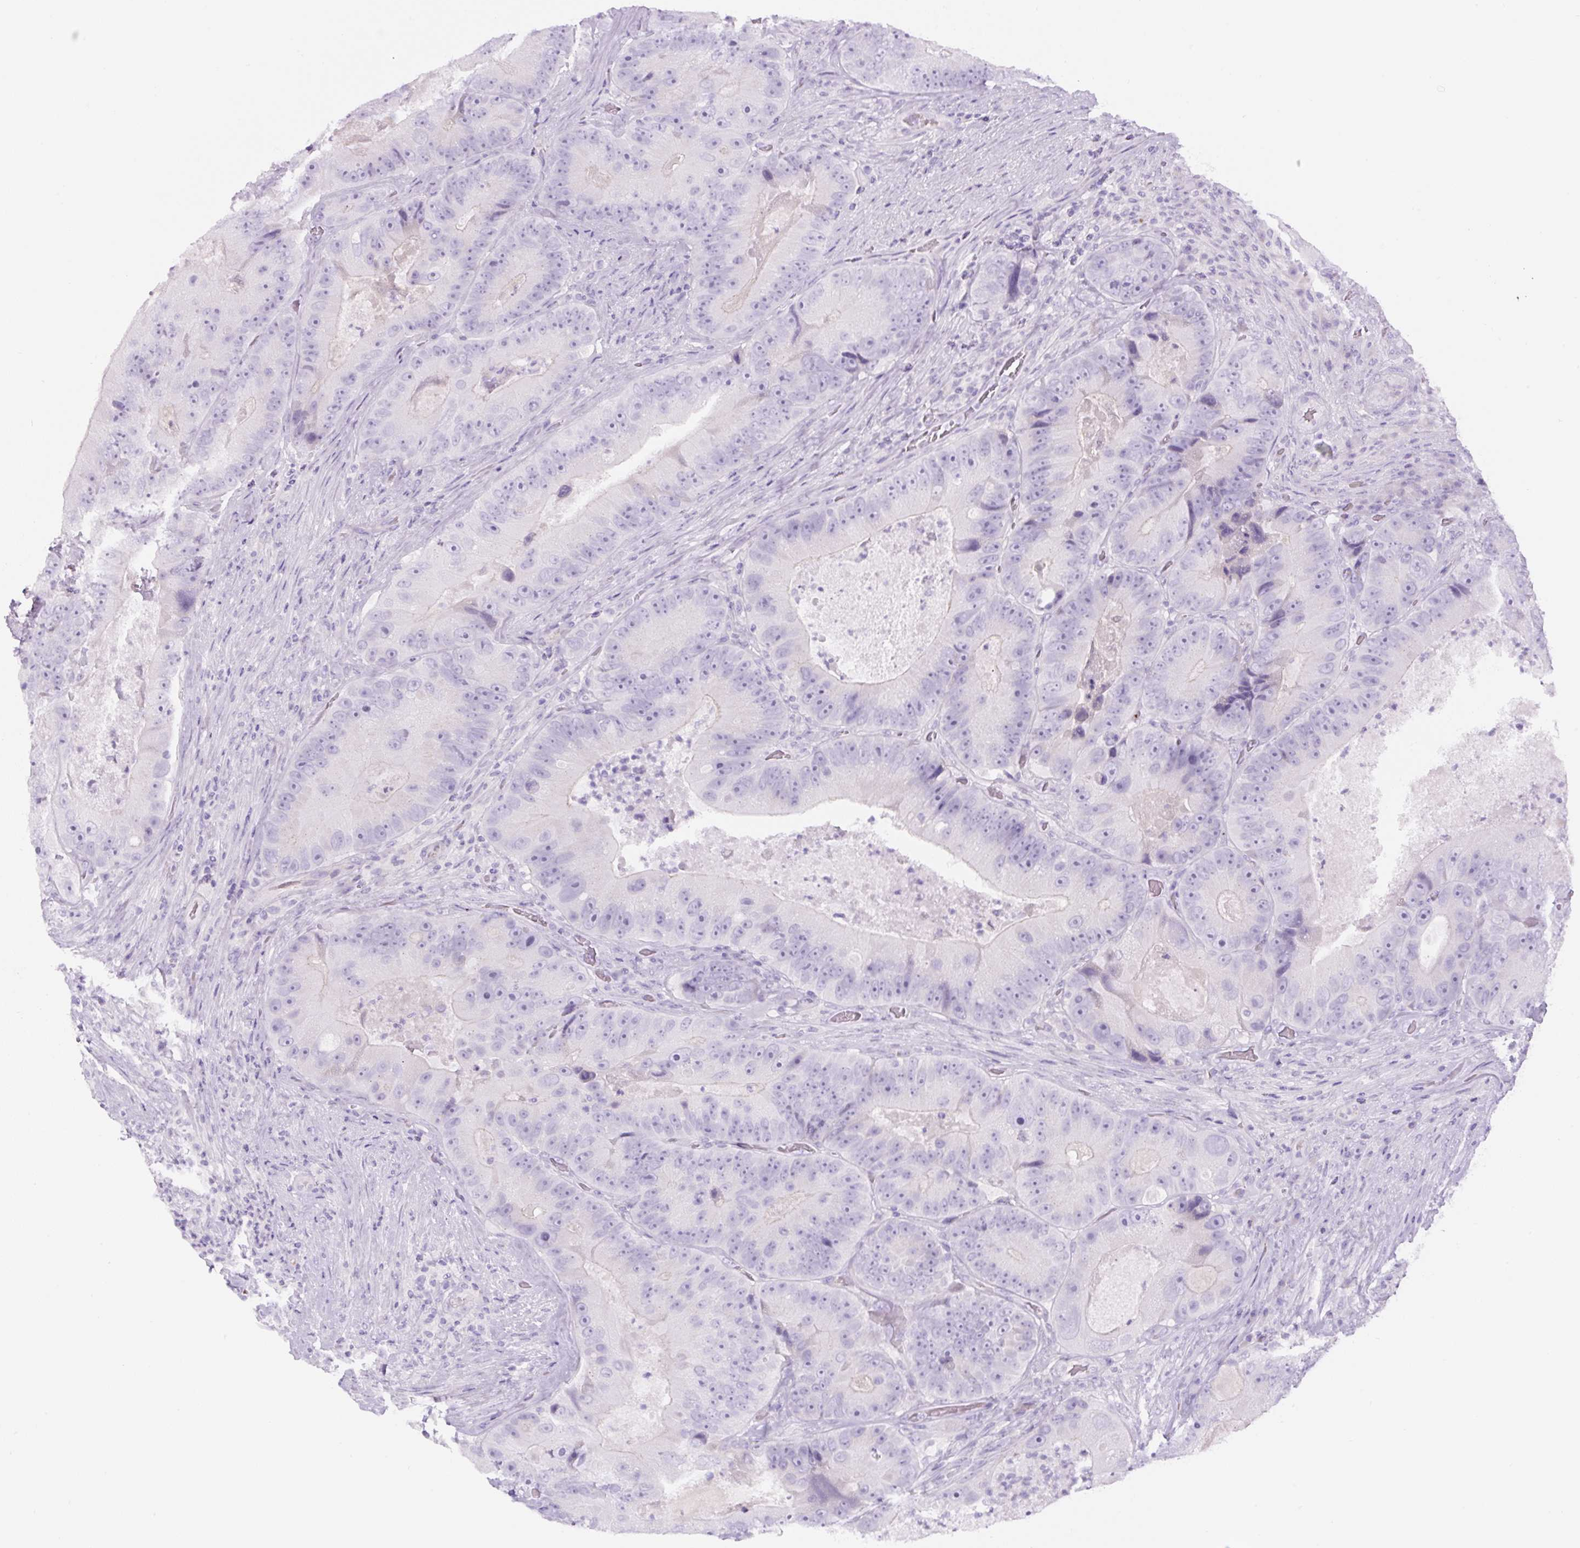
{"staining": {"intensity": "negative", "quantity": "none", "location": "none"}, "tissue": "colorectal cancer", "cell_type": "Tumor cells", "image_type": "cancer", "snomed": [{"axis": "morphology", "description": "Adenocarcinoma, NOS"}, {"axis": "topography", "description": "Colon"}], "caption": "The immunohistochemistry photomicrograph has no significant expression in tumor cells of colorectal cancer tissue.", "gene": "RSPO4", "patient": {"sex": "female", "age": 86}}